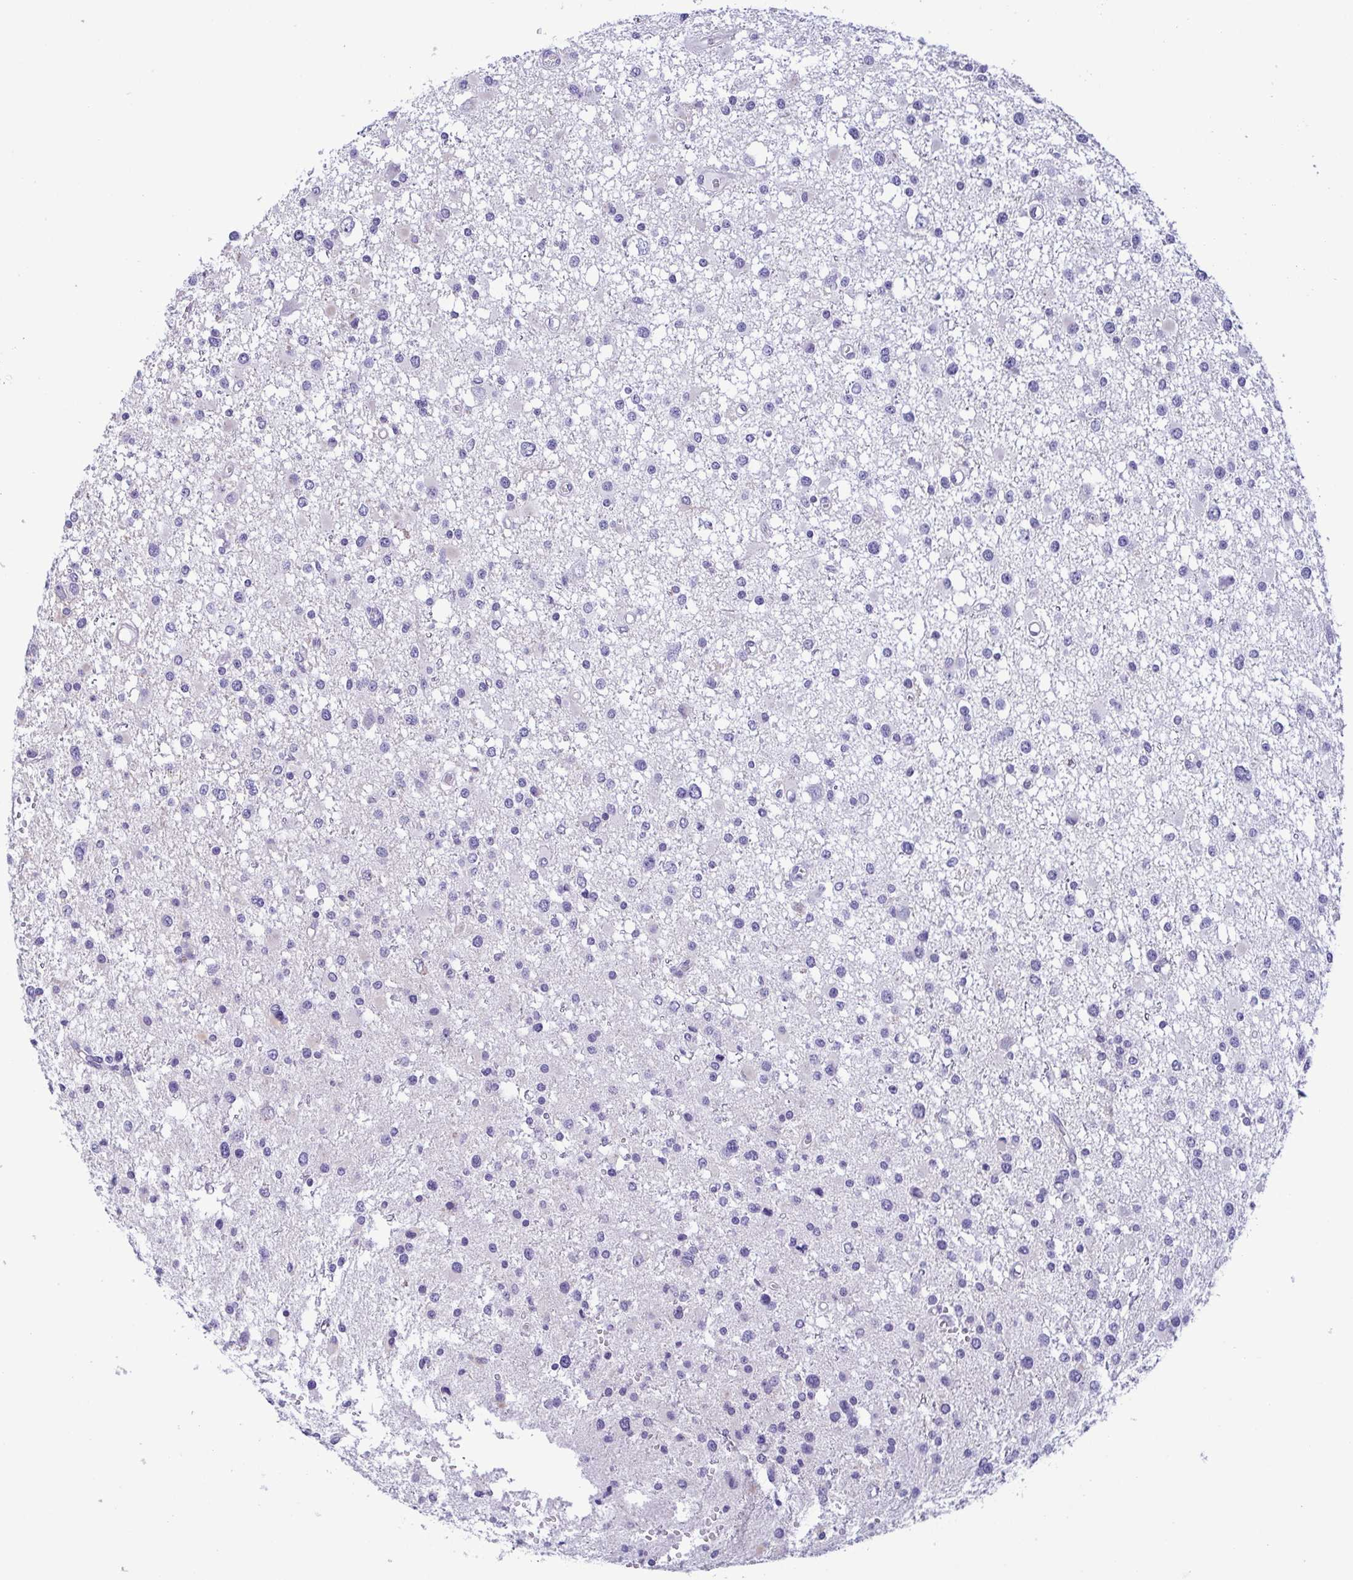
{"staining": {"intensity": "negative", "quantity": "none", "location": "none"}, "tissue": "glioma", "cell_type": "Tumor cells", "image_type": "cancer", "snomed": [{"axis": "morphology", "description": "Glioma, malignant, High grade"}, {"axis": "topography", "description": "Brain"}], "caption": "Immunohistochemistry of human malignant high-grade glioma shows no expression in tumor cells.", "gene": "MYL7", "patient": {"sex": "male", "age": 54}}